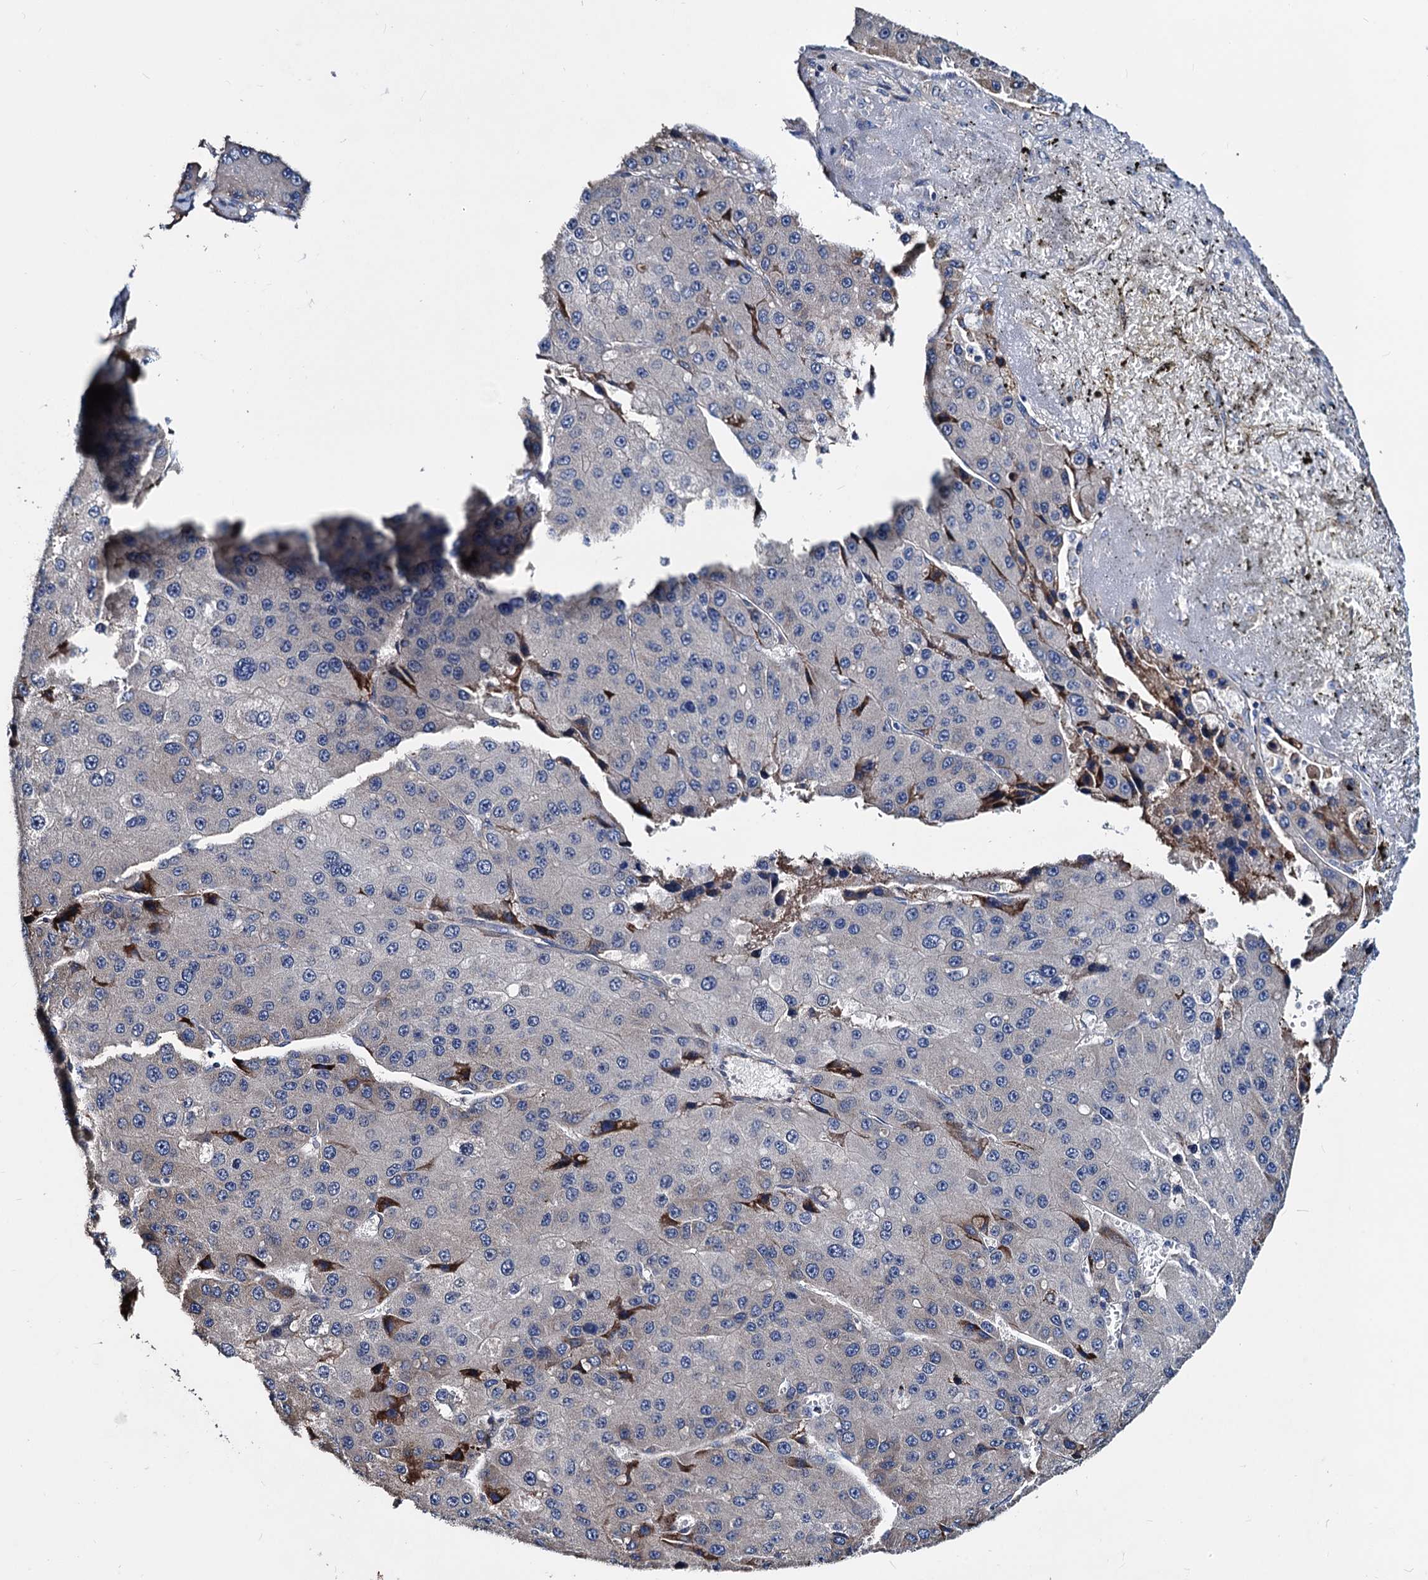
{"staining": {"intensity": "moderate", "quantity": "<25%", "location": "cytoplasmic/membranous"}, "tissue": "liver cancer", "cell_type": "Tumor cells", "image_type": "cancer", "snomed": [{"axis": "morphology", "description": "Carcinoma, Hepatocellular, NOS"}, {"axis": "topography", "description": "Liver"}], "caption": "High-power microscopy captured an IHC histopathology image of hepatocellular carcinoma (liver), revealing moderate cytoplasmic/membranous positivity in approximately <25% of tumor cells. (DAB IHC, brown staining for protein, blue staining for nuclei).", "gene": "AKAP11", "patient": {"sex": "female", "age": 73}}